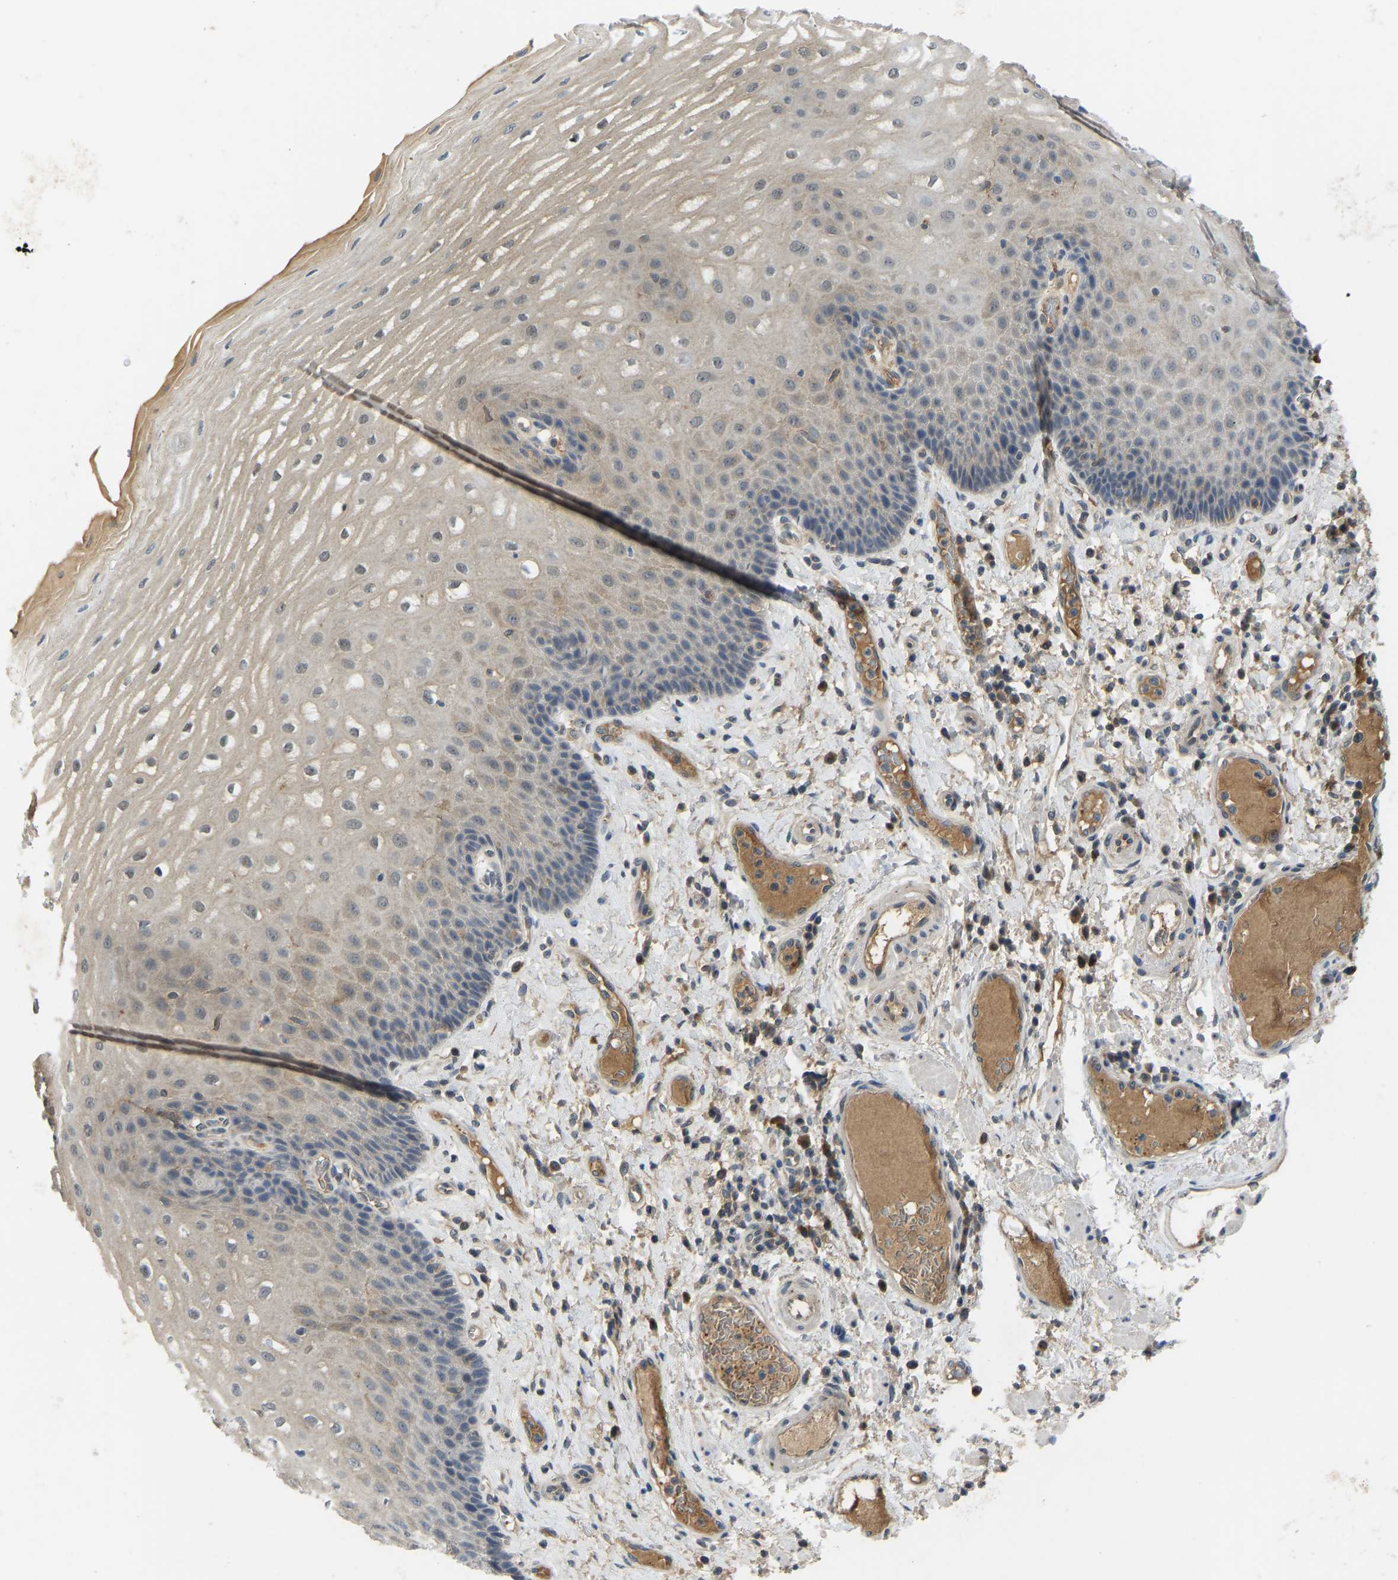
{"staining": {"intensity": "weak", "quantity": "<25%", "location": "cytoplasmic/membranous"}, "tissue": "esophagus", "cell_type": "Squamous epithelial cells", "image_type": "normal", "snomed": [{"axis": "morphology", "description": "Normal tissue, NOS"}, {"axis": "topography", "description": "Esophagus"}], "caption": "DAB (3,3'-diaminobenzidine) immunohistochemical staining of unremarkable esophagus shows no significant positivity in squamous epithelial cells. Brightfield microscopy of IHC stained with DAB (brown) and hematoxylin (blue), captured at high magnification.", "gene": "ZNF251", "patient": {"sex": "male", "age": 54}}